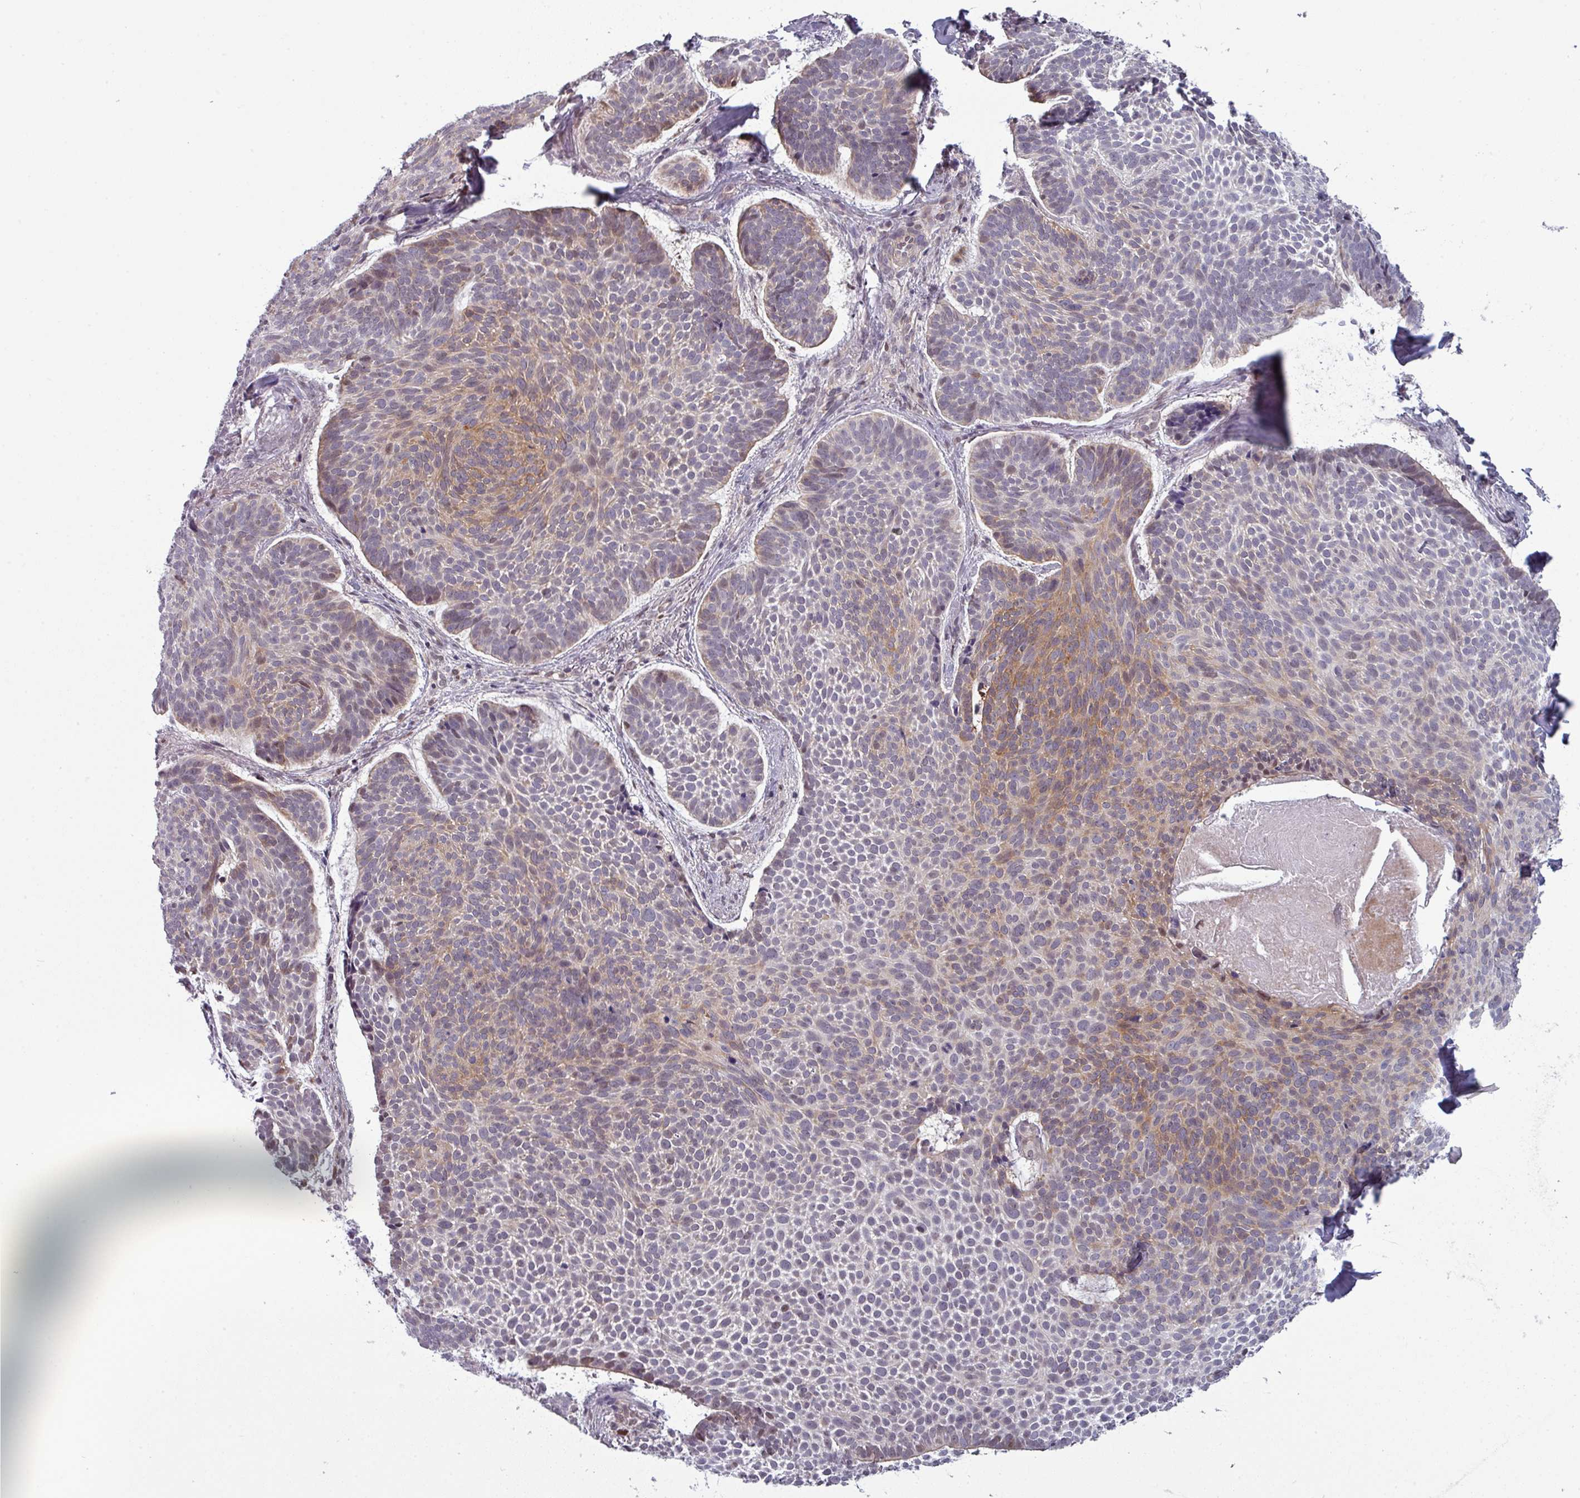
{"staining": {"intensity": "moderate", "quantity": "25%-75%", "location": "cytoplasmic/membranous,nuclear"}, "tissue": "skin cancer", "cell_type": "Tumor cells", "image_type": "cancer", "snomed": [{"axis": "morphology", "description": "Basal cell carcinoma"}, {"axis": "topography", "description": "Skin"}], "caption": "This is an image of immunohistochemistry staining of skin basal cell carcinoma, which shows moderate staining in the cytoplasmic/membranous and nuclear of tumor cells.", "gene": "PRAMEF12", "patient": {"sex": "male", "age": 70}}